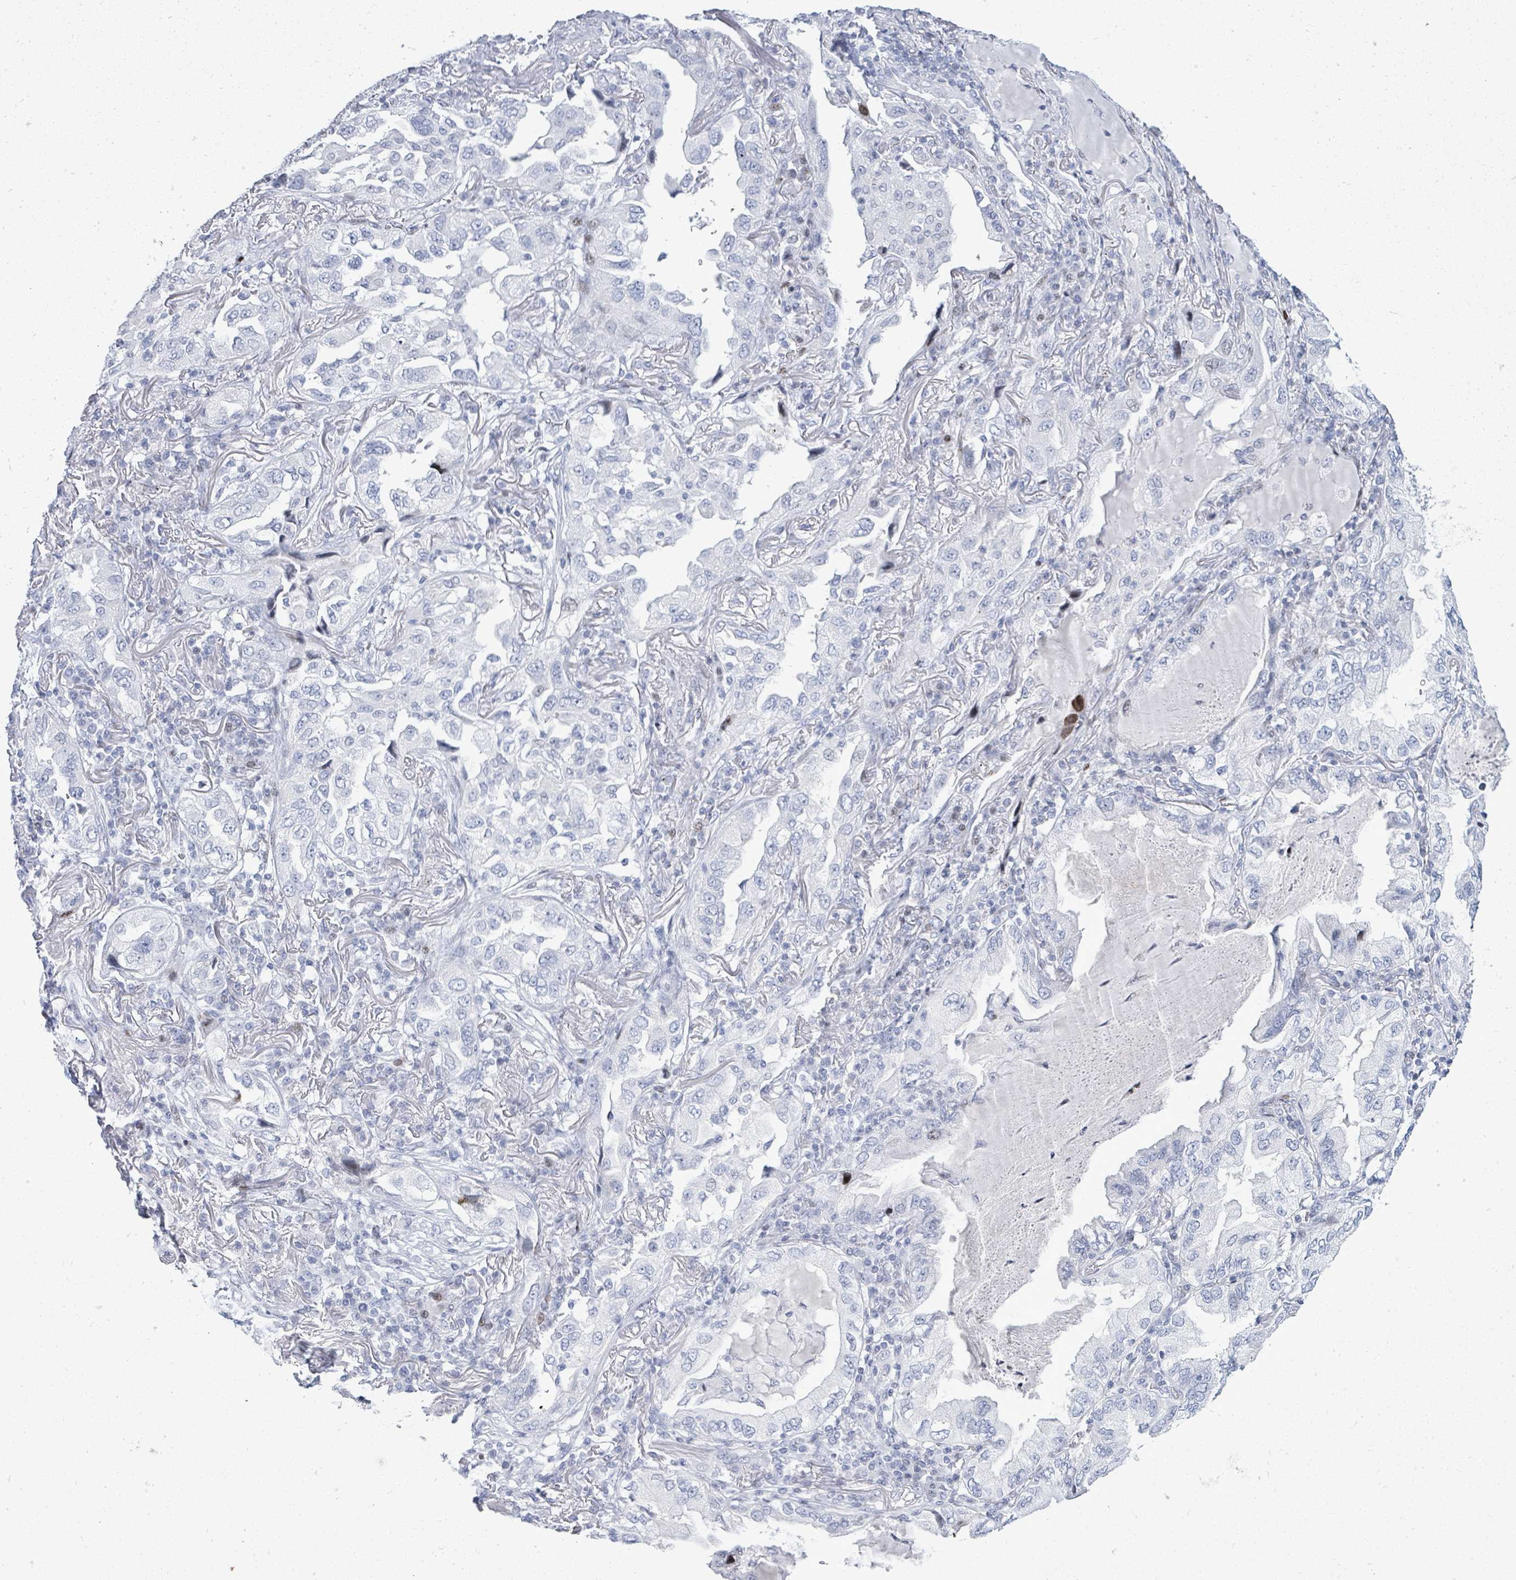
{"staining": {"intensity": "negative", "quantity": "none", "location": "none"}, "tissue": "lung cancer", "cell_type": "Tumor cells", "image_type": "cancer", "snomed": [{"axis": "morphology", "description": "Adenocarcinoma, NOS"}, {"axis": "topography", "description": "Lung"}], "caption": "This is an immunohistochemistry (IHC) histopathology image of lung adenocarcinoma. There is no expression in tumor cells.", "gene": "MALL", "patient": {"sex": "female", "age": 69}}